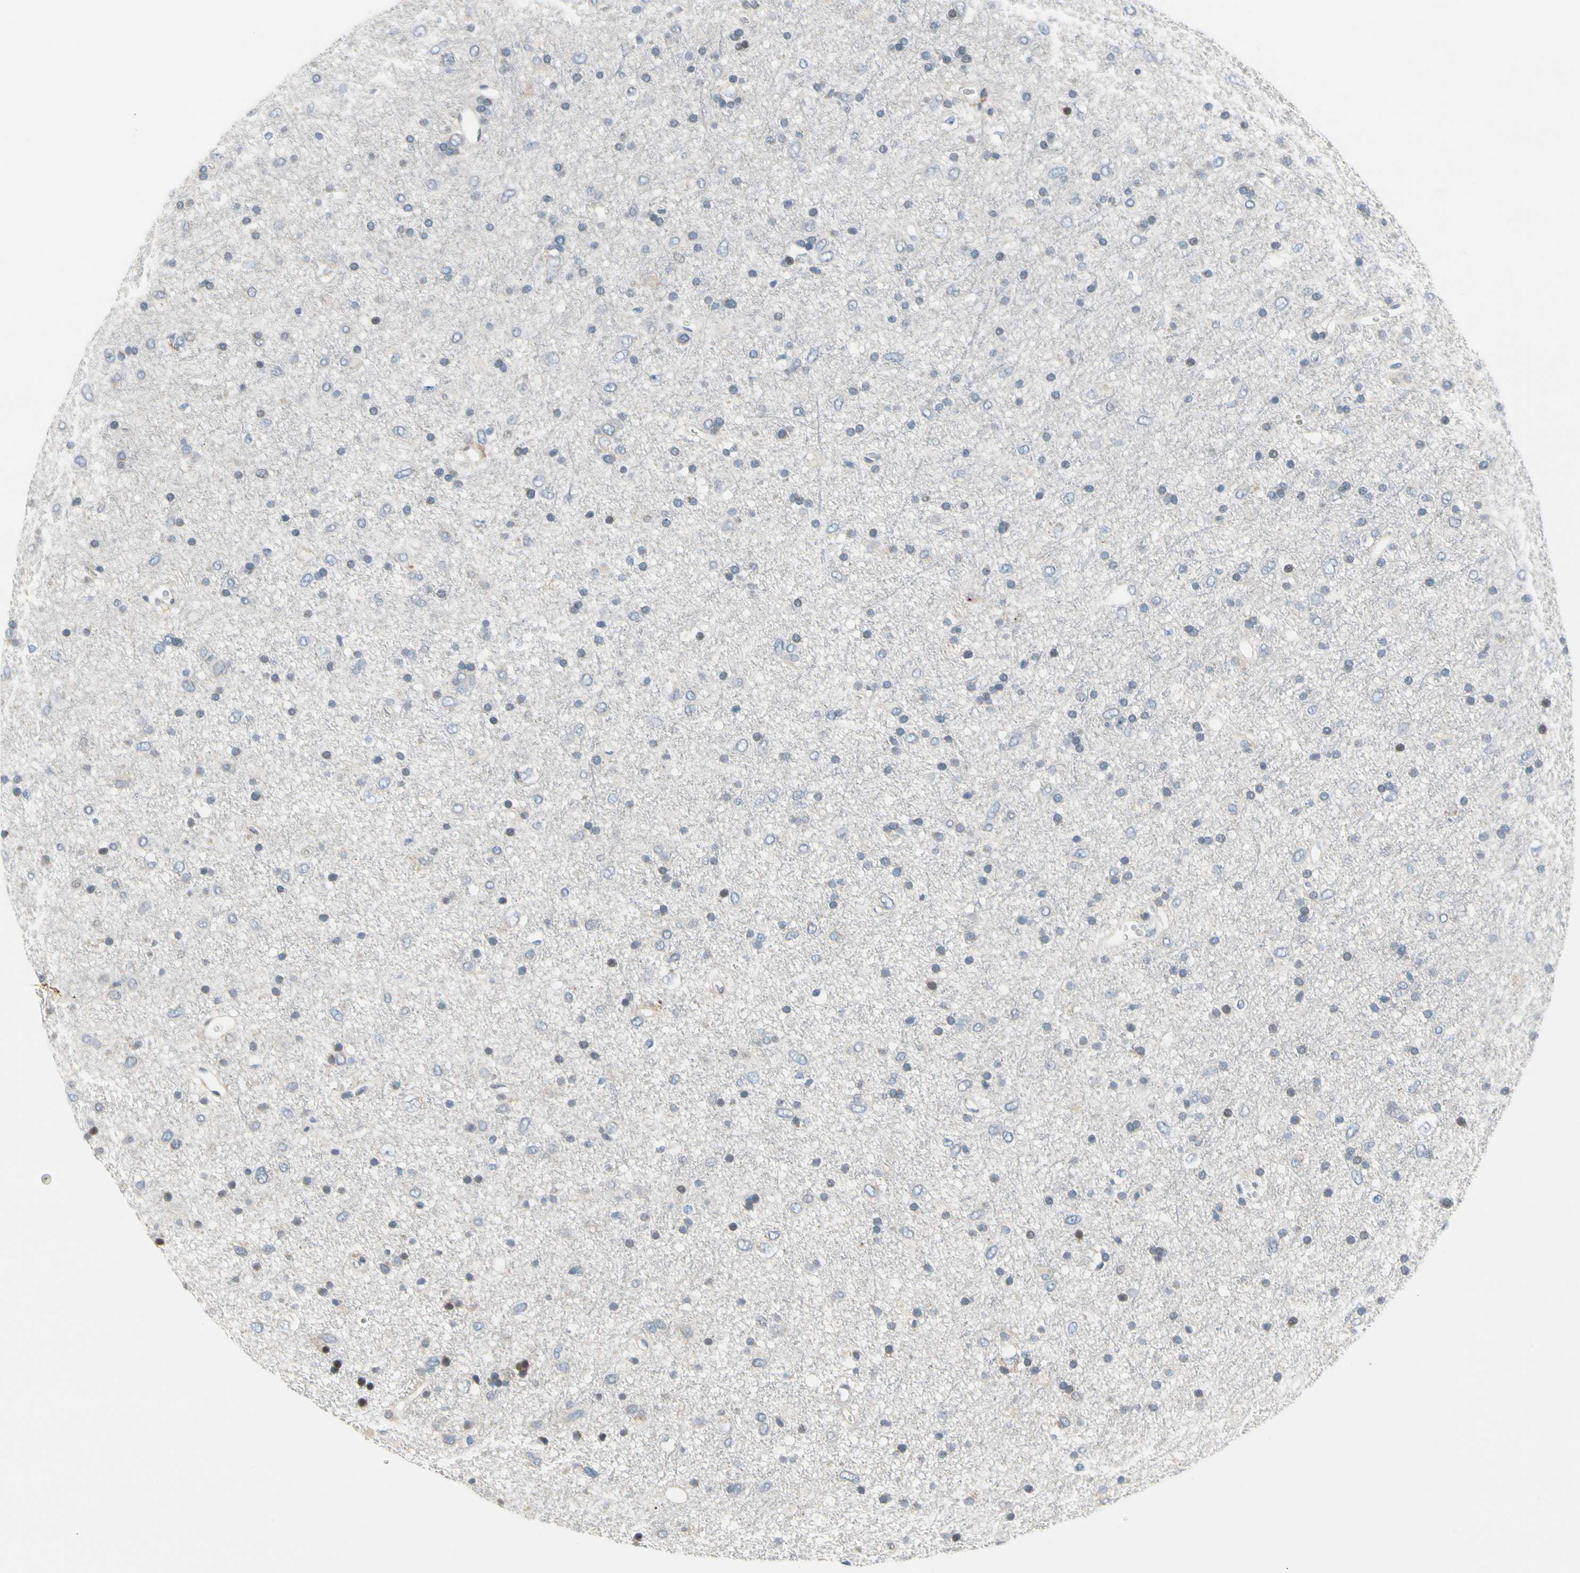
{"staining": {"intensity": "negative", "quantity": "none", "location": "none"}, "tissue": "glioma", "cell_type": "Tumor cells", "image_type": "cancer", "snomed": [{"axis": "morphology", "description": "Glioma, malignant, Low grade"}, {"axis": "topography", "description": "Brain"}], "caption": "IHC histopathology image of human malignant glioma (low-grade) stained for a protein (brown), which displays no staining in tumor cells.", "gene": "SOX30", "patient": {"sex": "male", "age": 77}}